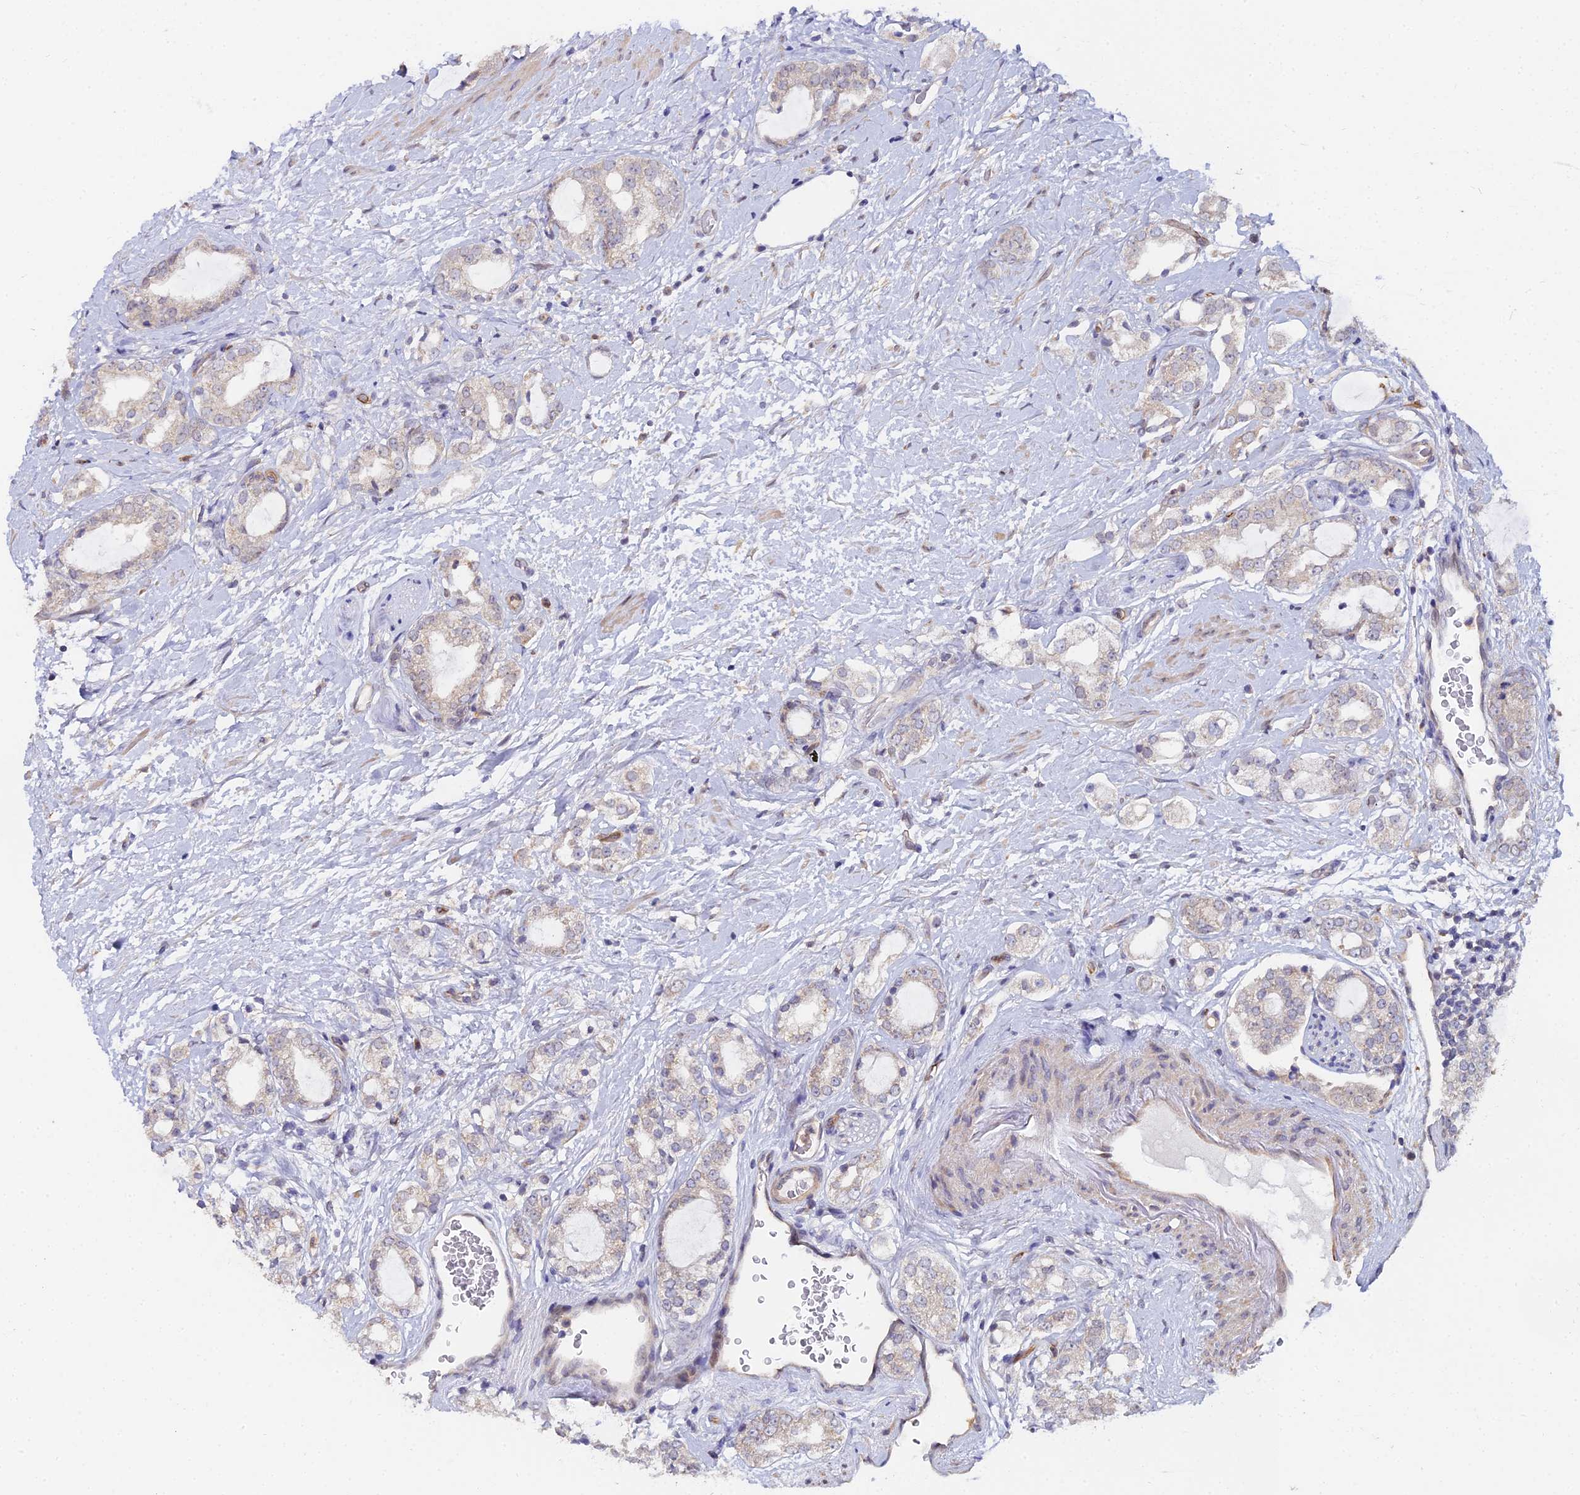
{"staining": {"intensity": "negative", "quantity": "none", "location": "none"}, "tissue": "prostate cancer", "cell_type": "Tumor cells", "image_type": "cancer", "snomed": [{"axis": "morphology", "description": "Adenocarcinoma, High grade"}, {"axis": "topography", "description": "Prostate"}], "caption": "This is a image of IHC staining of prostate cancer (high-grade adenocarcinoma), which shows no expression in tumor cells.", "gene": "C4orf19", "patient": {"sex": "male", "age": 64}}